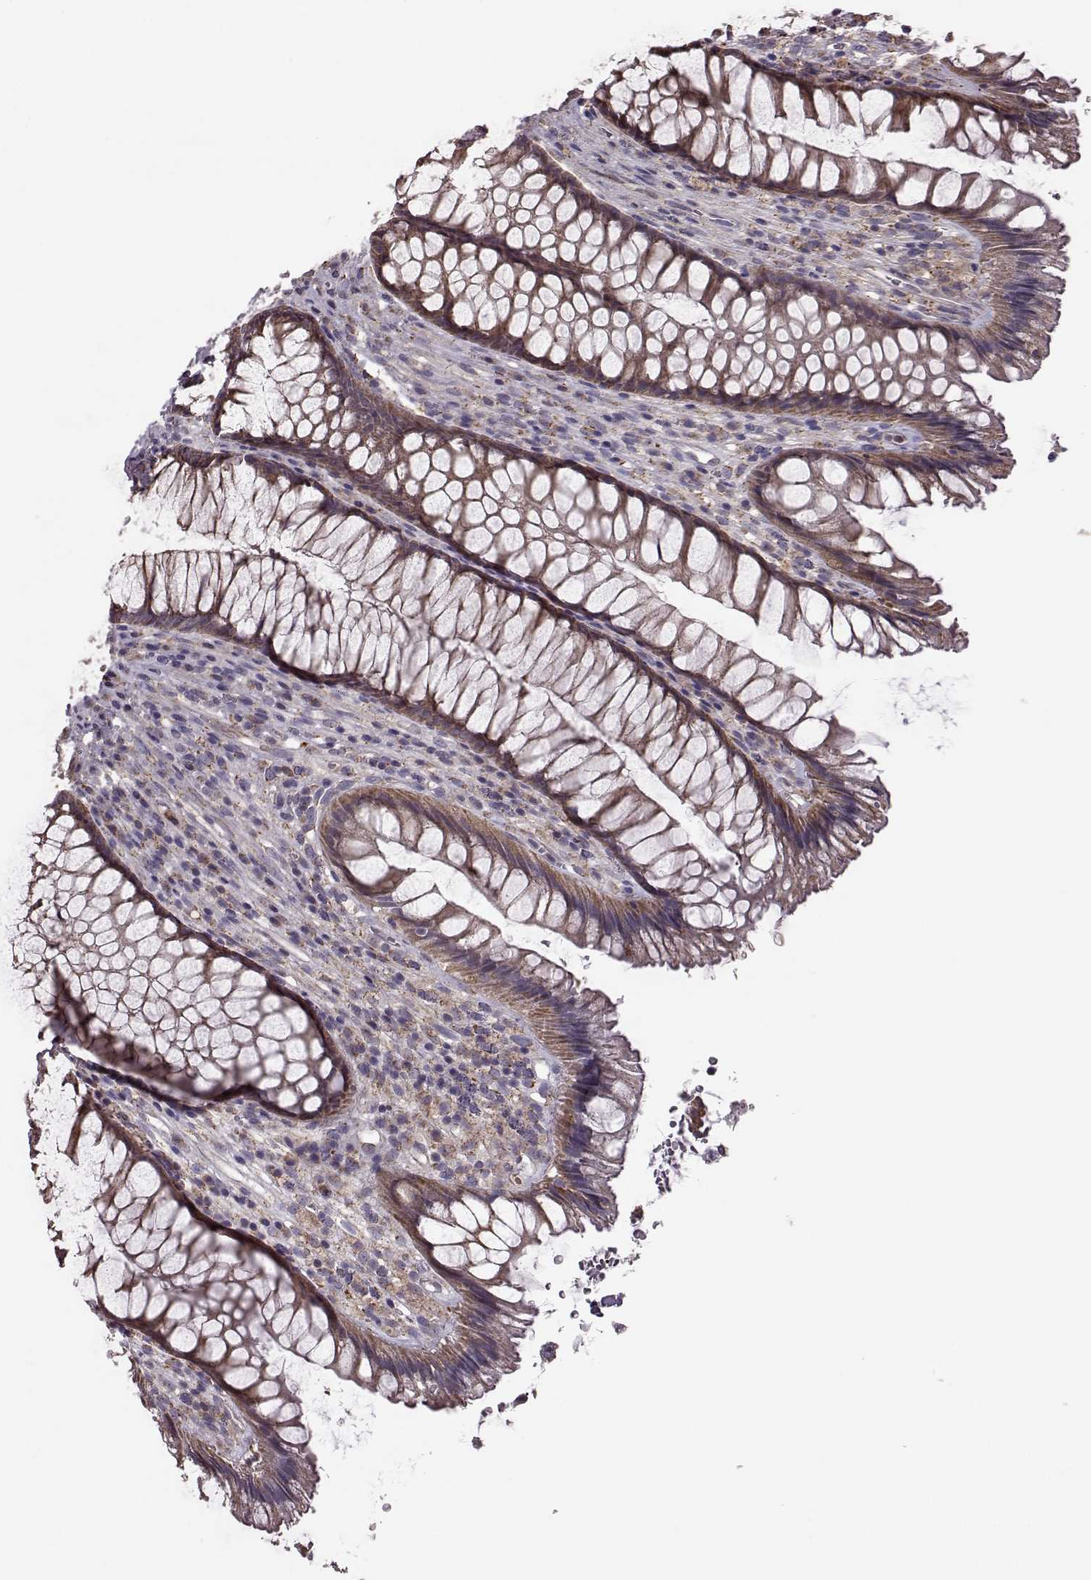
{"staining": {"intensity": "moderate", "quantity": ">75%", "location": "cytoplasmic/membranous"}, "tissue": "rectum", "cell_type": "Glandular cells", "image_type": "normal", "snomed": [{"axis": "morphology", "description": "Normal tissue, NOS"}, {"axis": "topography", "description": "Smooth muscle"}, {"axis": "topography", "description": "Rectum"}], "caption": "Immunohistochemical staining of normal rectum exhibits >75% levels of moderate cytoplasmic/membranous protein positivity in about >75% of glandular cells. (DAB (3,3'-diaminobenzidine) IHC, brown staining for protein, blue staining for nuclei).", "gene": "PUDP", "patient": {"sex": "male", "age": 53}}